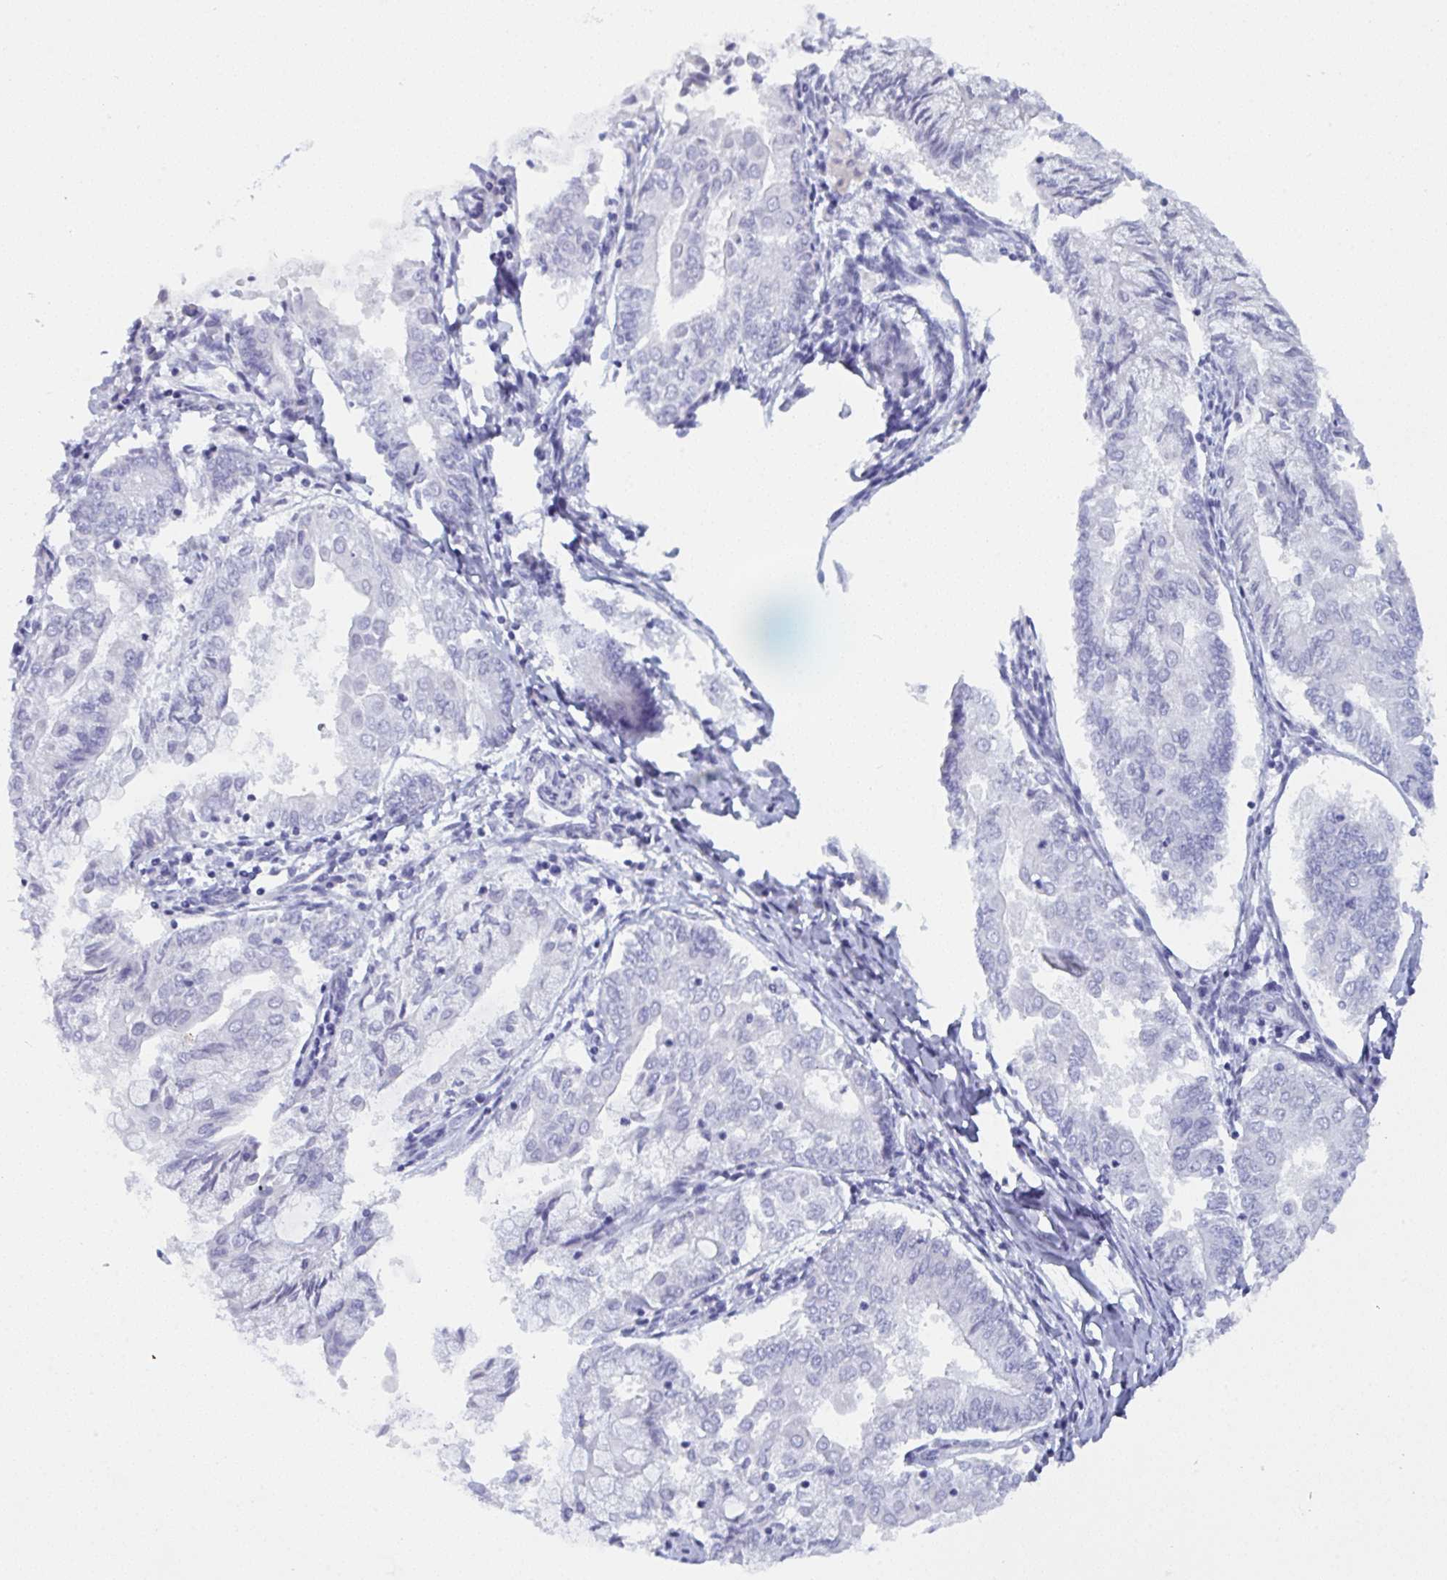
{"staining": {"intensity": "negative", "quantity": "none", "location": "none"}, "tissue": "endometrial cancer", "cell_type": "Tumor cells", "image_type": "cancer", "snomed": [{"axis": "morphology", "description": "Adenocarcinoma, NOS"}, {"axis": "topography", "description": "Endometrium"}], "caption": "An IHC histopathology image of adenocarcinoma (endometrial) is shown. There is no staining in tumor cells of adenocarcinoma (endometrial).", "gene": "PRDM9", "patient": {"sex": "female", "age": 68}}